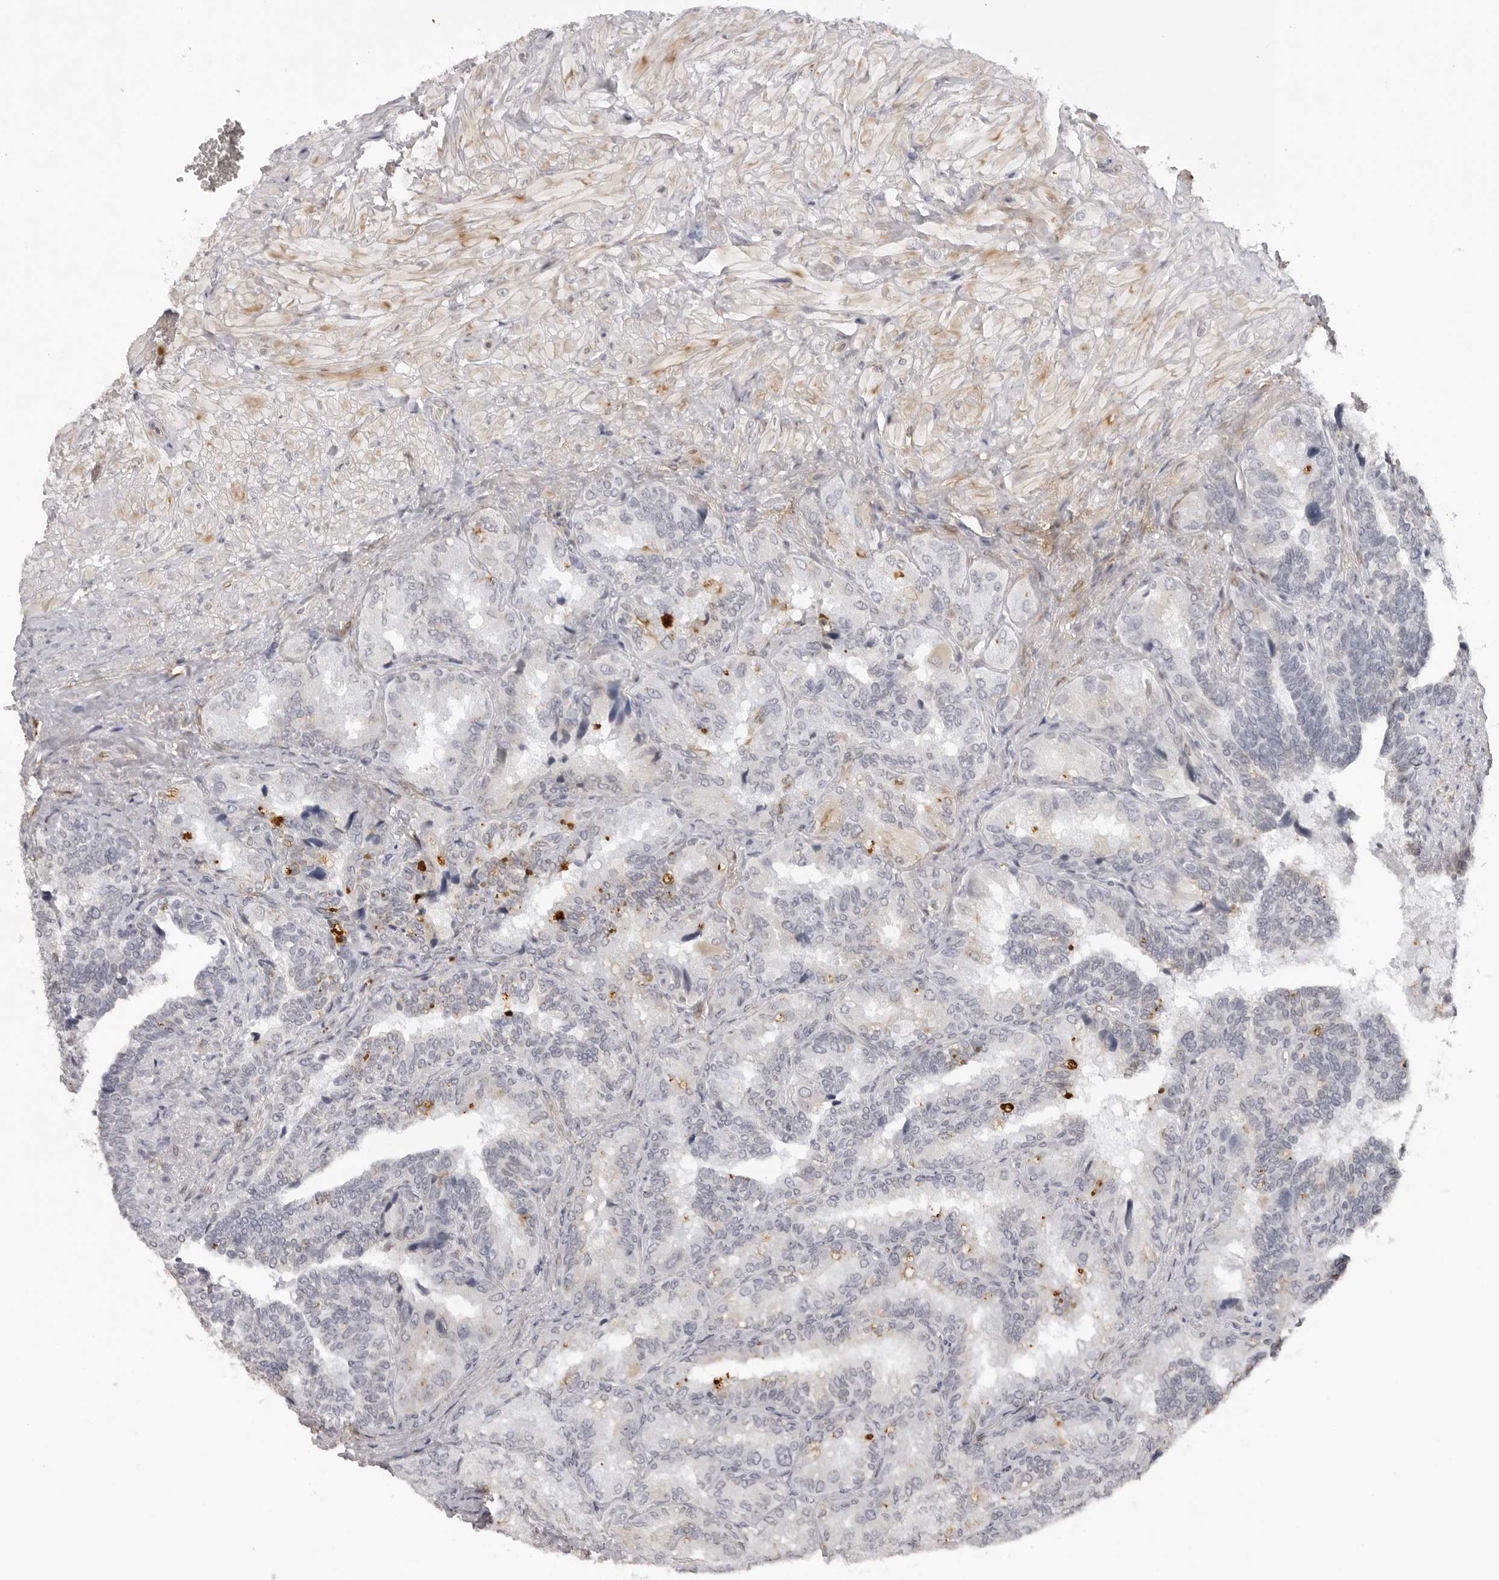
{"staining": {"intensity": "moderate", "quantity": "<25%", "location": "cytoplasmic/membranous"}, "tissue": "seminal vesicle", "cell_type": "Glandular cells", "image_type": "normal", "snomed": [{"axis": "morphology", "description": "Normal tissue, NOS"}, {"axis": "topography", "description": "Seminal veicle"}, {"axis": "topography", "description": "Peripheral nerve tissue"}], "caption": "Seminal vesicle stained with DAB immunohistochemistry (IHC) displays low levels of moderate cytoplasmic/membranous expression in approximately <25% of glandular cells.", "gene": "SUGCT", "patient": {"sex": "male", "age": 63}}